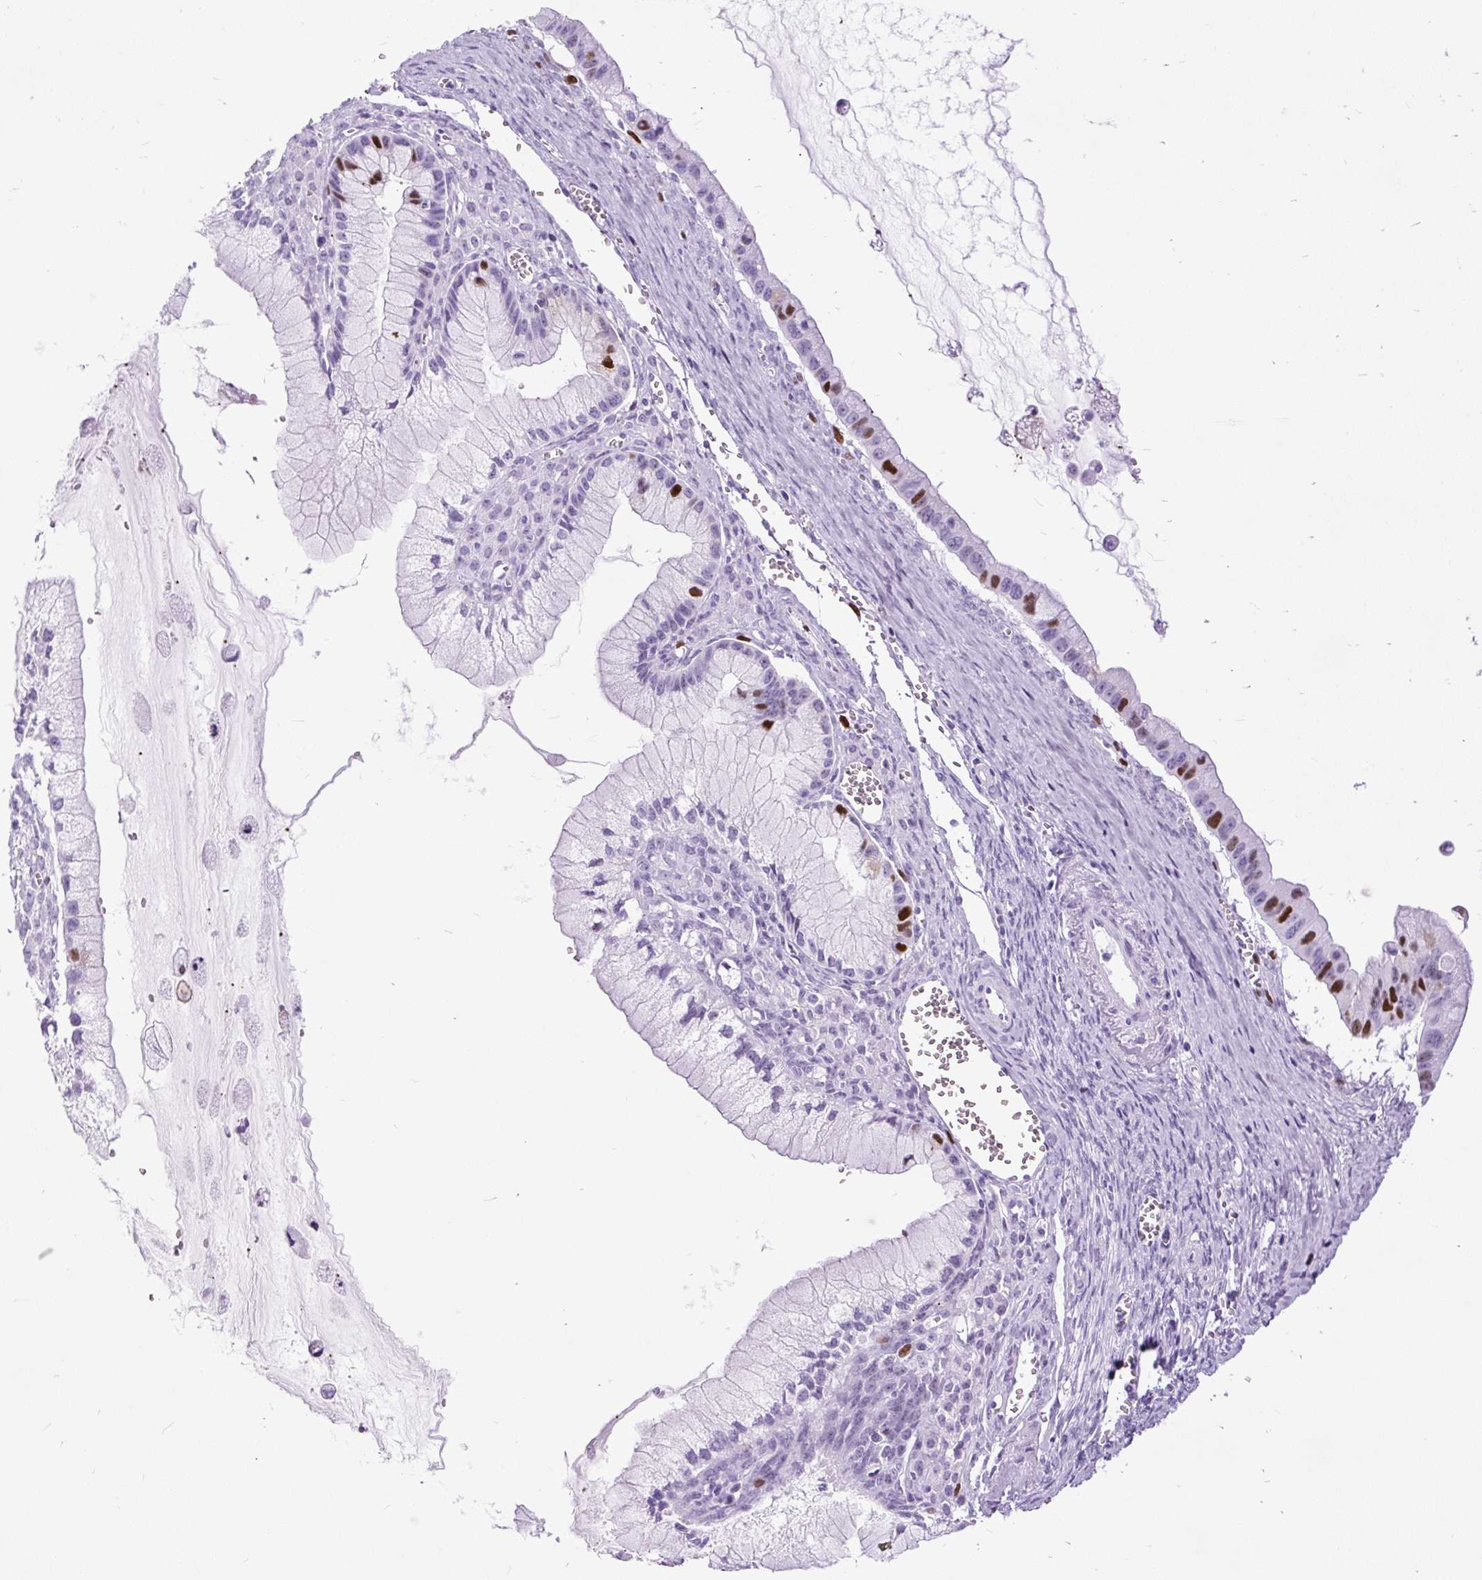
{"staining": {"intensity": "strong", "quantity": "<25%", "location": "nuclear"}, "tissue": "ovarian cancer", "cell_type": "Tumor cells", "image_type": "cancer", "snomed": [{"axis": "morphology", "description": "Cystadenocarcinoma, mucinous, NOS"}, {"axis": "topography", "description": "Ovary"}], "caption": "This photomicrograph shows ovarian cancer (mucinous cystadenocarcinoma) stained with immunohistochemistry (IHC) to label a protein in brown. The nuclear of tumor cells show strong positivity for the protein. Nuclei are counter-stained blue.", "gene": "RACGAP1", "patient": {"sex": "female", "age": 59}}